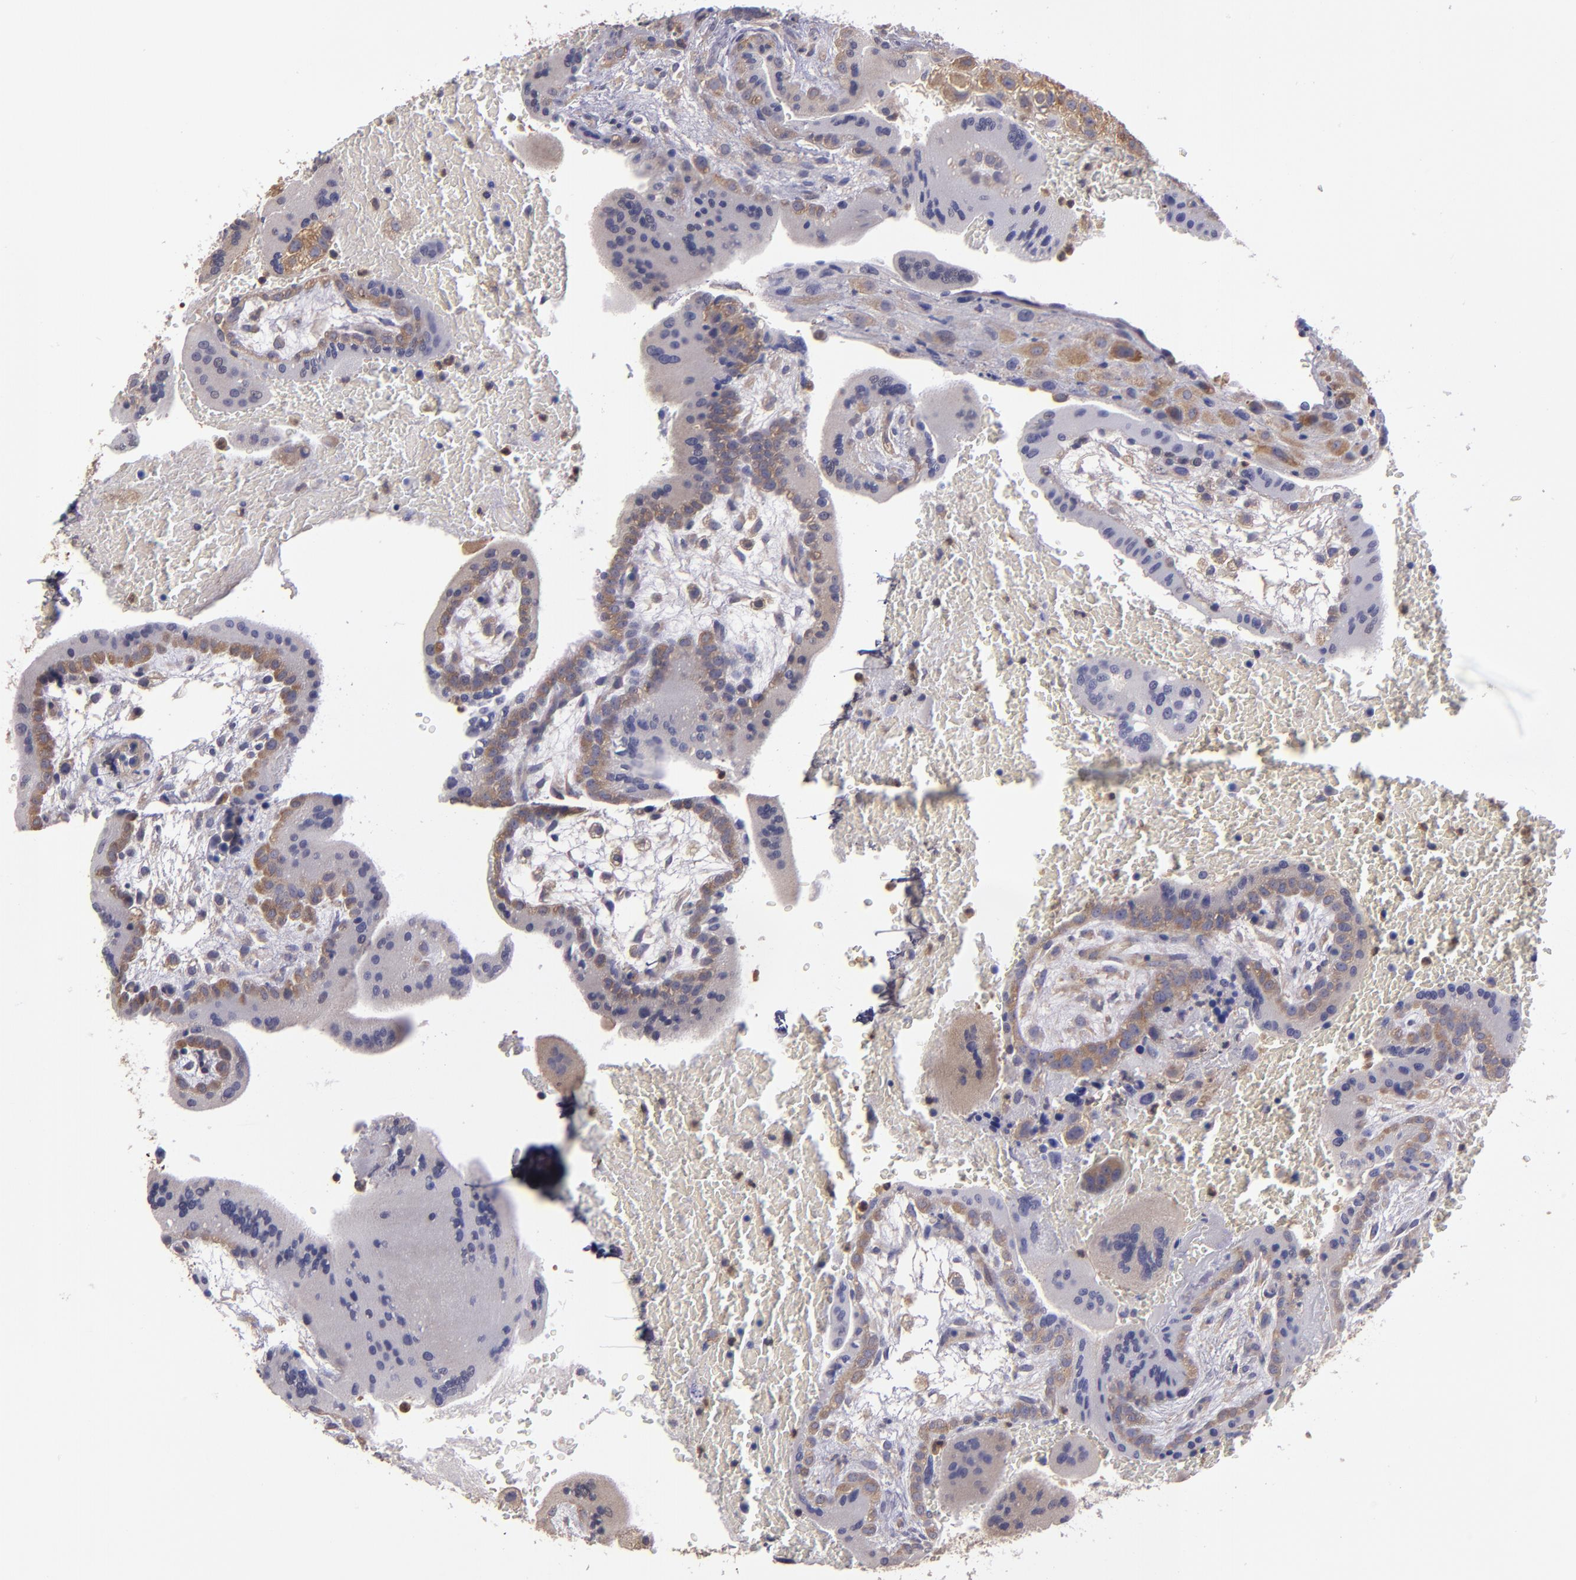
{"staining": {"intensity": "weak", "quantity": "25%-75%", "location": "cytoplasmic/membranous"}, "tissue": "placenta", "cell_type": "Decidual cells", "image_type": "normal", "snomed": [{"axis": "morphology", "description": "Normal tissue, NOS"}, {"axis": "topography", "description": "Placenta"}], "caption": "Decidual cells display weak cytoplasmic/membranous positivity in about 25%-75% of cells in normal placenta. The protein is stained brown, and the nuclei are stained in blue (DAB IHC with brightfield microscopy, high magnification).", "gene": "CARS1", "patient": {"sex": "female", "age": 35}}